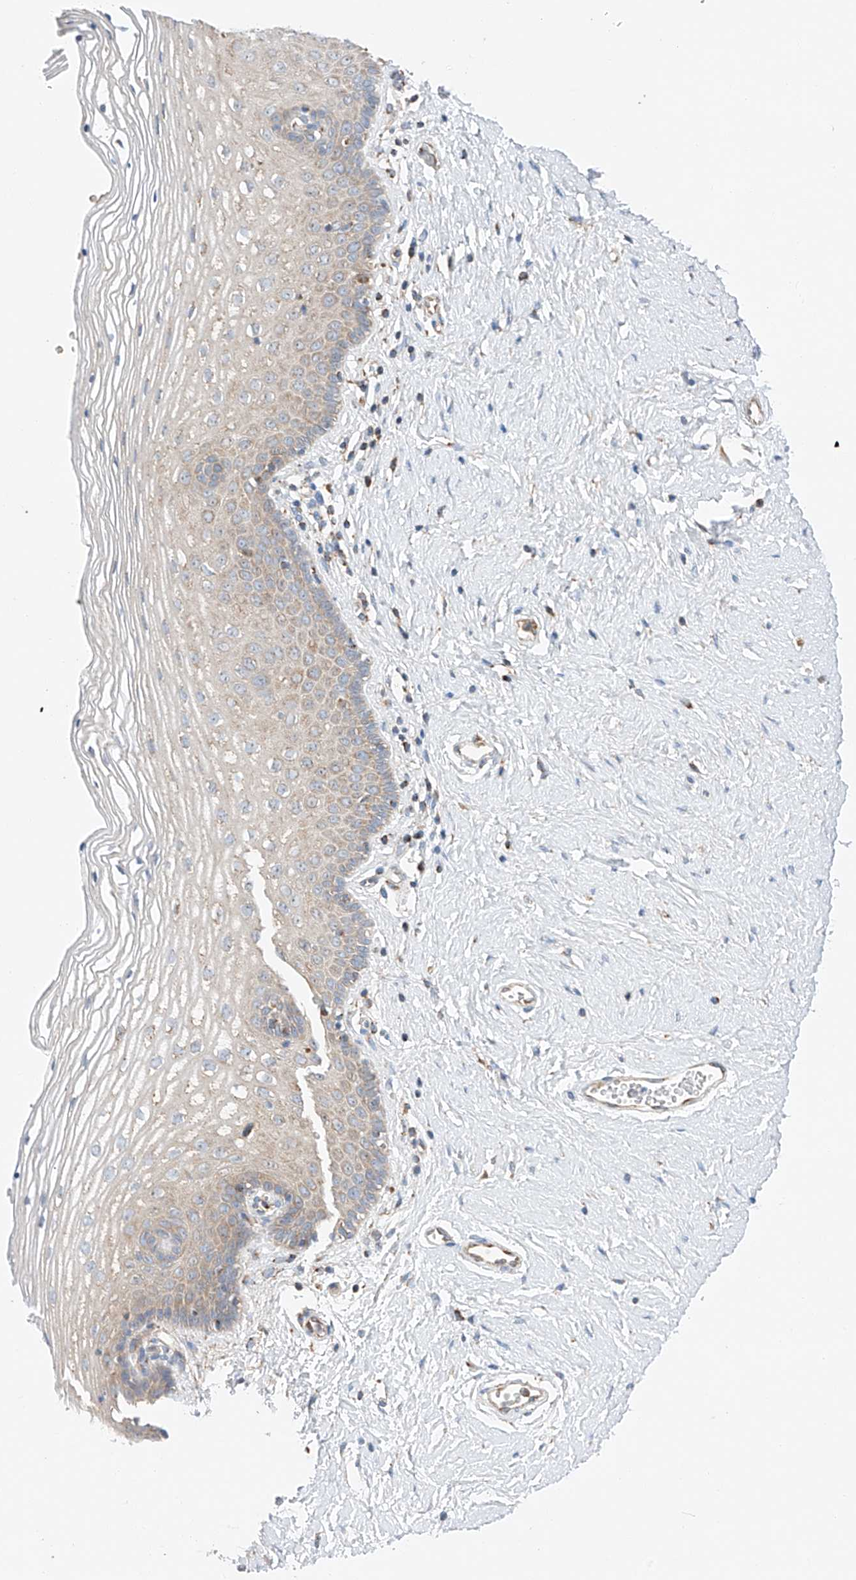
{"staining": {"intensity": "weak", "quantity": "<25%", "location": "cytoplasmic/membranous"}, "tissue": "vagina", "cell_type": "Squamous epithelial cells", "image_type": "normal", "snomed": [{"axis": "morphology", "description": "Normal tissue, NOS"}, {"axis": "topography", "description": "Vagina"}], "caption": "Protein analysis of benign vagina exhibits no significant positivity in squamous epithelial cells. (DAB (3,3'-diaminobenzidine) IHC, high magnification).", "gene": "RUSC1", "patient": {"sex": "female", "age": 32}}